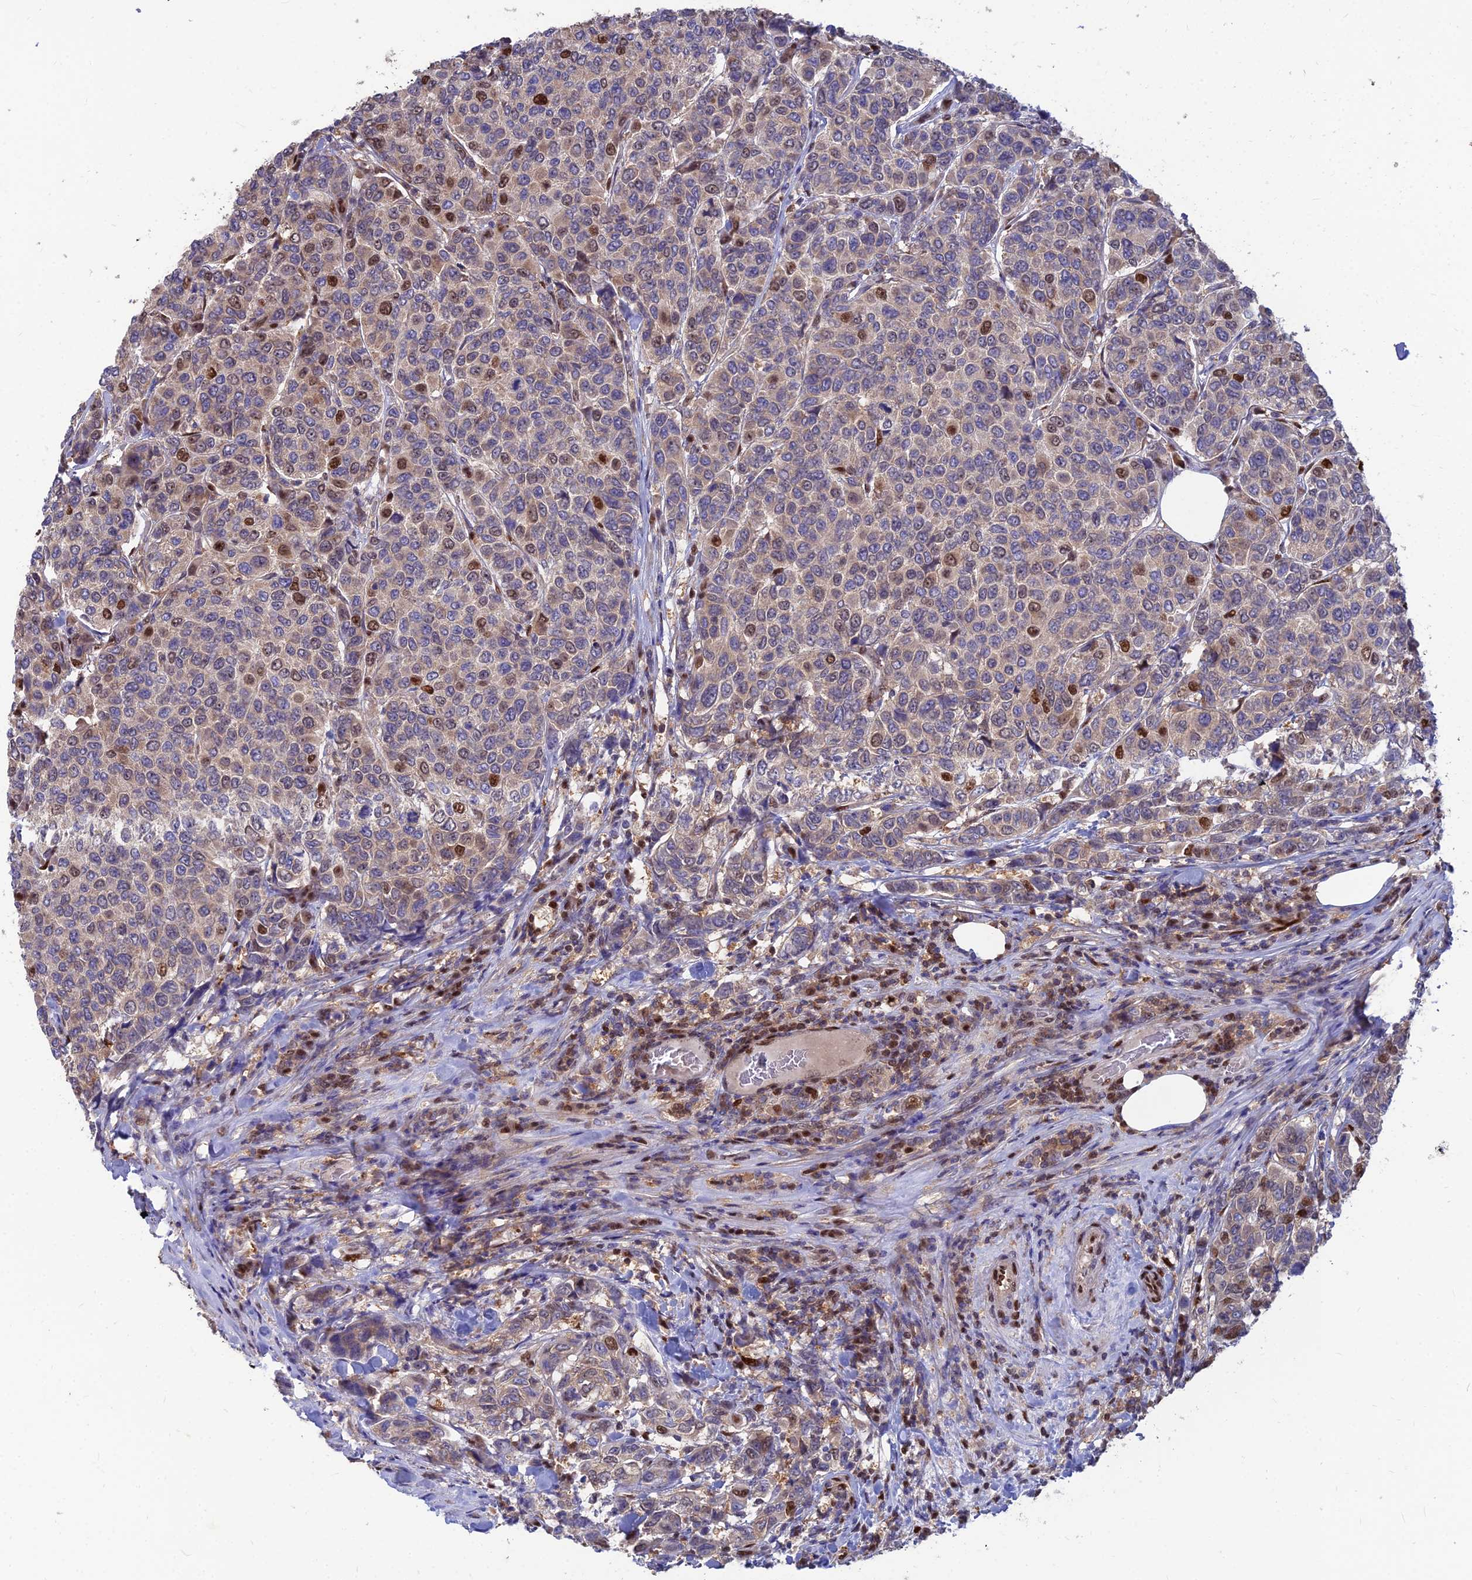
{"staining": {"intensity": "moderate", "quantity": "25%-75%", "location": "nuclear"}, "tissue": "breast cancer", "cell_type": "Tumor cells", "image_type": "cancer", "snomed": [{"axis": "morphology", "description": "Duct carcinoma"}, {"axis": "topography", "description": "Breast"}], "caption": "A medium amount of moderate nuclear expression is present in approximately 25%-75% of tumor cells in invasive ductal carcinoma (breast) tissue. The staining was performed using DAB (3,3'-diaminobenzidine), with brown indicating positive protein expression. Nuclei are stained blue with hematoxylin.", "gene": "DNPEP", "patient": {"sex": "female", "age": 55}}